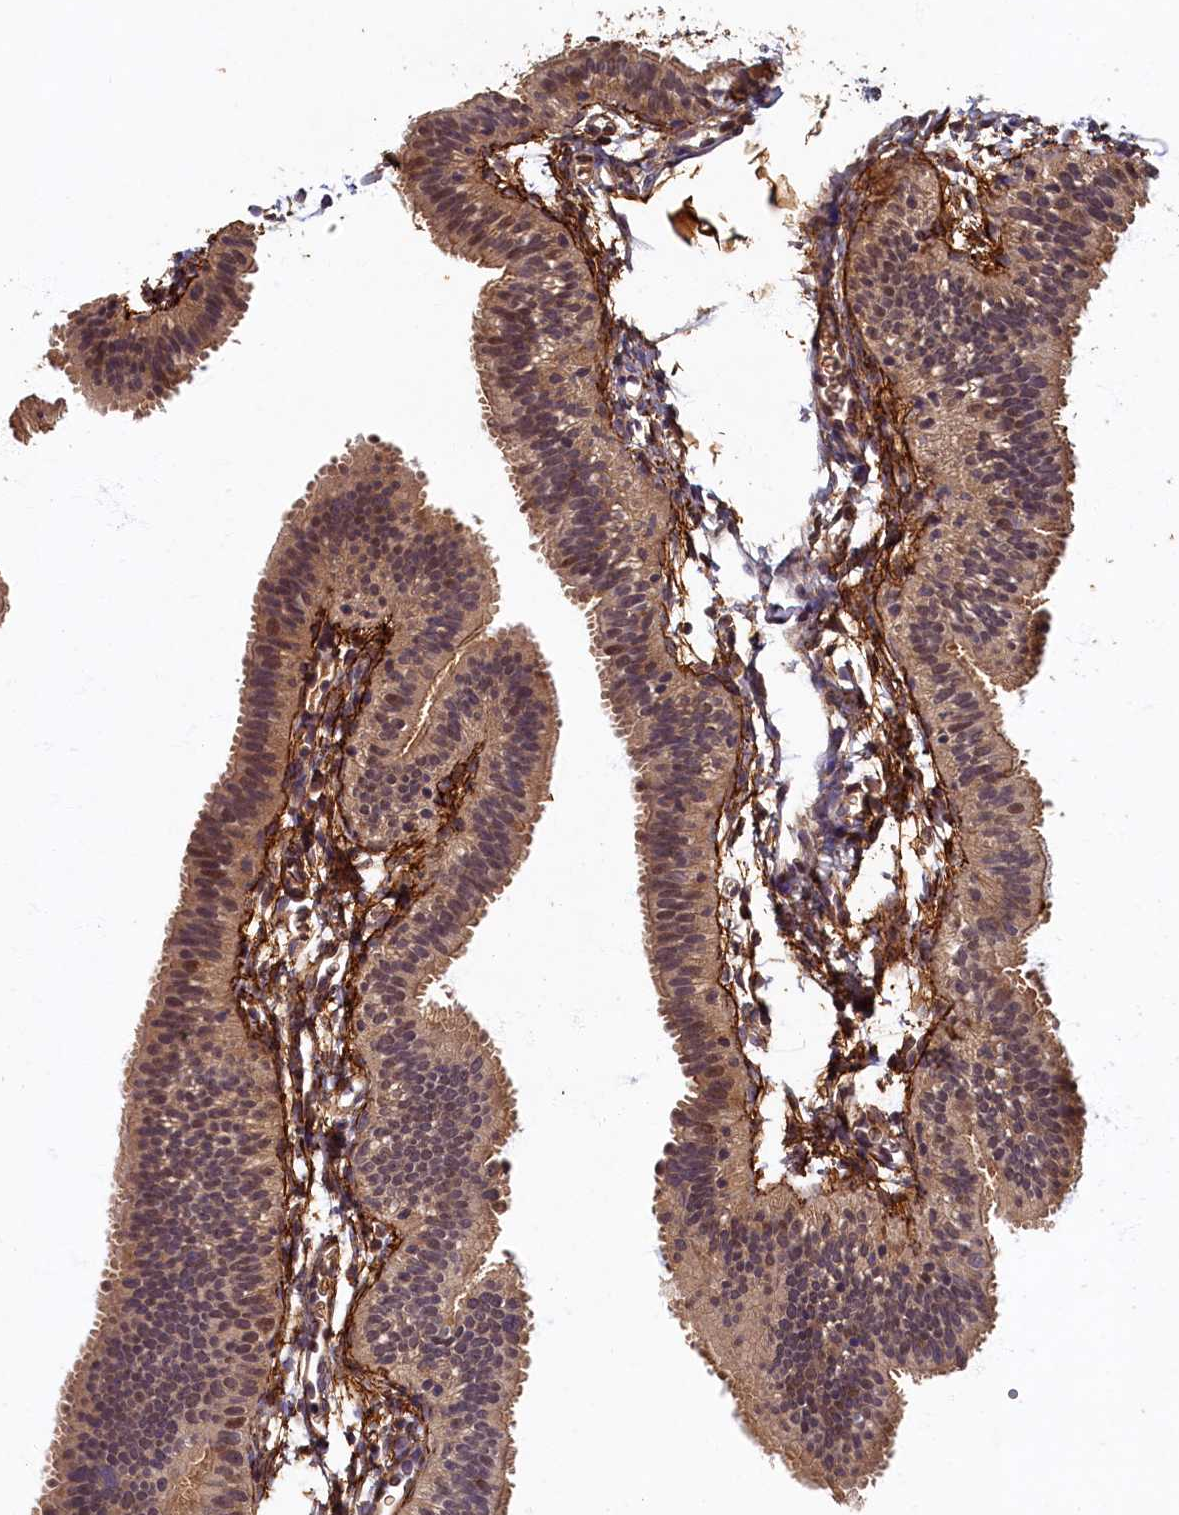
{"staining": {"intensity": "moderate", "quantity": "25%-75%", "location": "cytoplasmic/membranous,nuclear"}, "tissue": "fallopian tube", "cell_type": "Glandular cells", "image_type": "normal", "snomed": [{"axis": "morphology", "description": "Normal tissue, NOS"}, {"axis": "topography", "description": "Fallopian tube"}], "caption": "Glandular cells exhibit medium levels of moderate cytoplasmic/membranous,nuclear staining in approximately 25%-75% of cells in normal fallopian tube.", "gene": "LCMT2", "patient": {"sex": "female", "age": 35}}